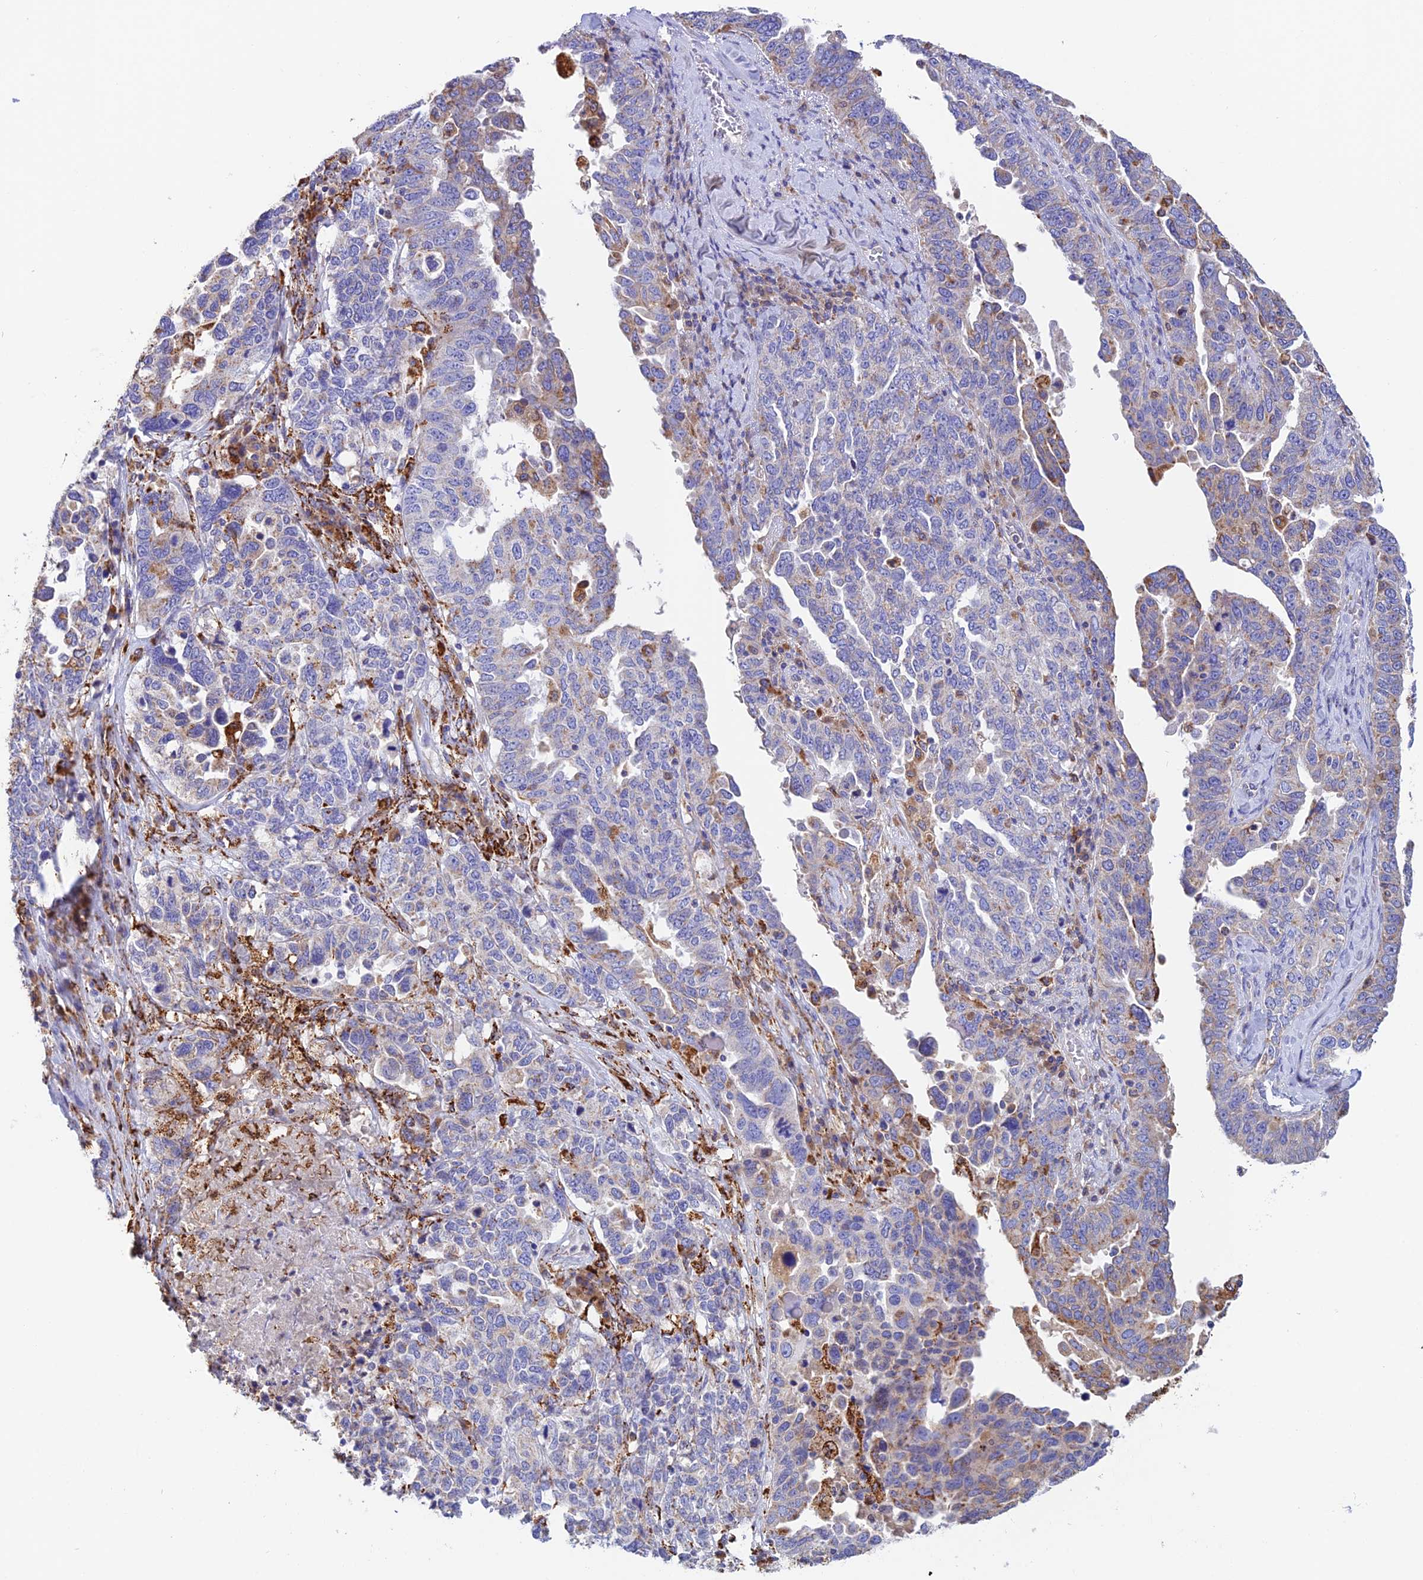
{"staining": {"intensity": "moderate", "quantity": "<25%", "location": "cytoplasmic/membranous"}, "tissue": "ovarian cancer", "cell_type": "Tumor cells", "image_type": "cancer", "snomed": [{"axis": "morphology", "description": "Carcinoma, endometroid"}, {"axis": "topography", "description": "Ovary"}], "caption": "Endometroid carcinoma (ovarian) was stained to show a protein in brown. There is low levels of moderate cytoplasmic/membranous staining in about <25% of tumor cells.", "gene": "VKORC1", "patient": {"sex": "female", "age": 62}}